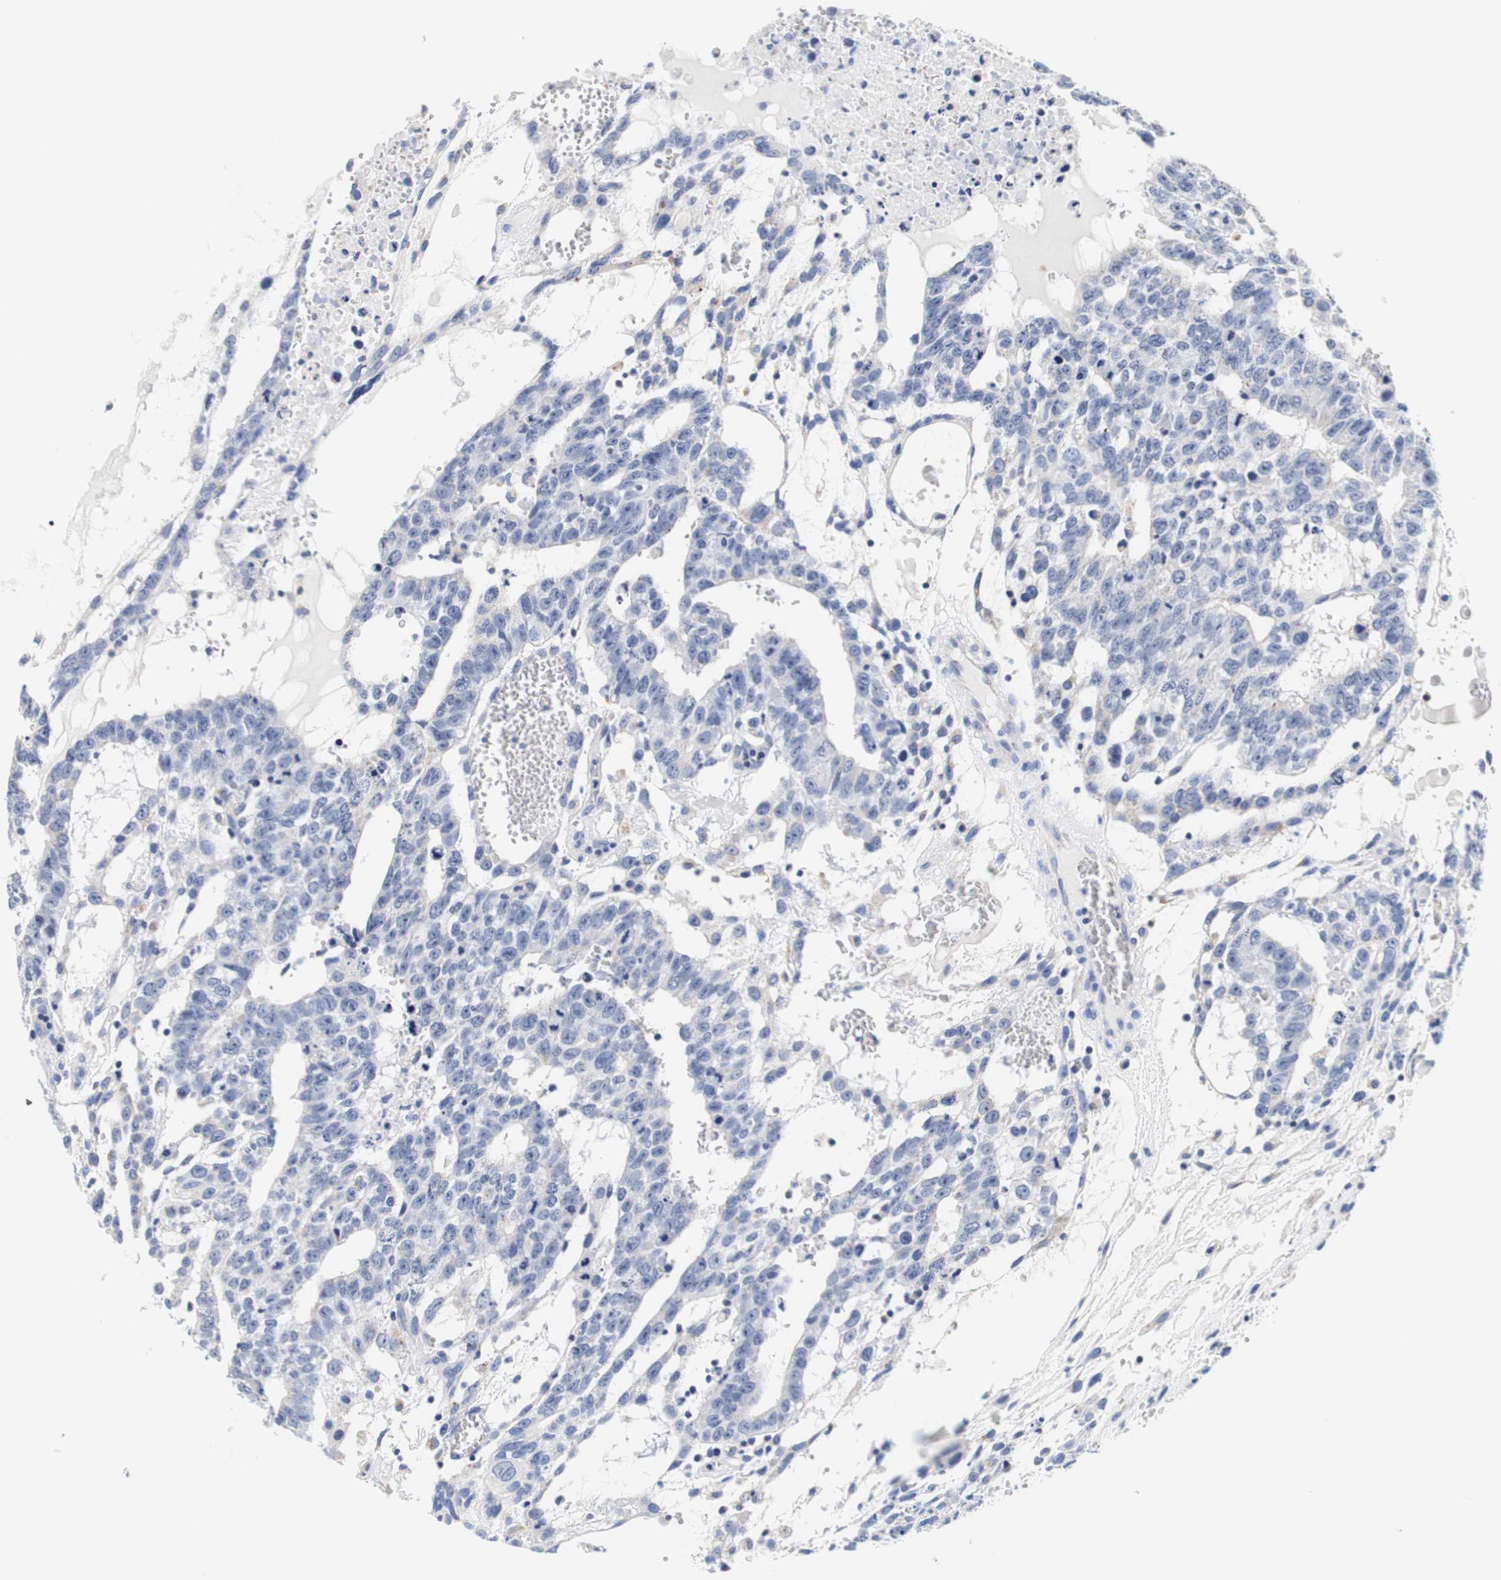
{"staining": {"intensity": "negative", "quantity": "none", "location": "none"}, "tissue": "testis cancer", "cell_type": "Tumor cells", "image_type": "cancer", "snomed": [{"axis": "morphology", "description": "Seminoma, NOS"}, {"axis": "morphology", "description": "Carcinoma, Embryonal, NOS"}, {"axis": "topography", "description": "Testis"}], "caption": "Immunohistochemical staining of human testis cancer (embryonal carcinoma) shows no significant expression in tumor cells. (DAB (3,3'-diaminobenzidine) immunohistochemistry (IHC) with hematoxylin counter stain).", "gene": "CAMK4", "patient": {"sex": "male", "age": 52}}